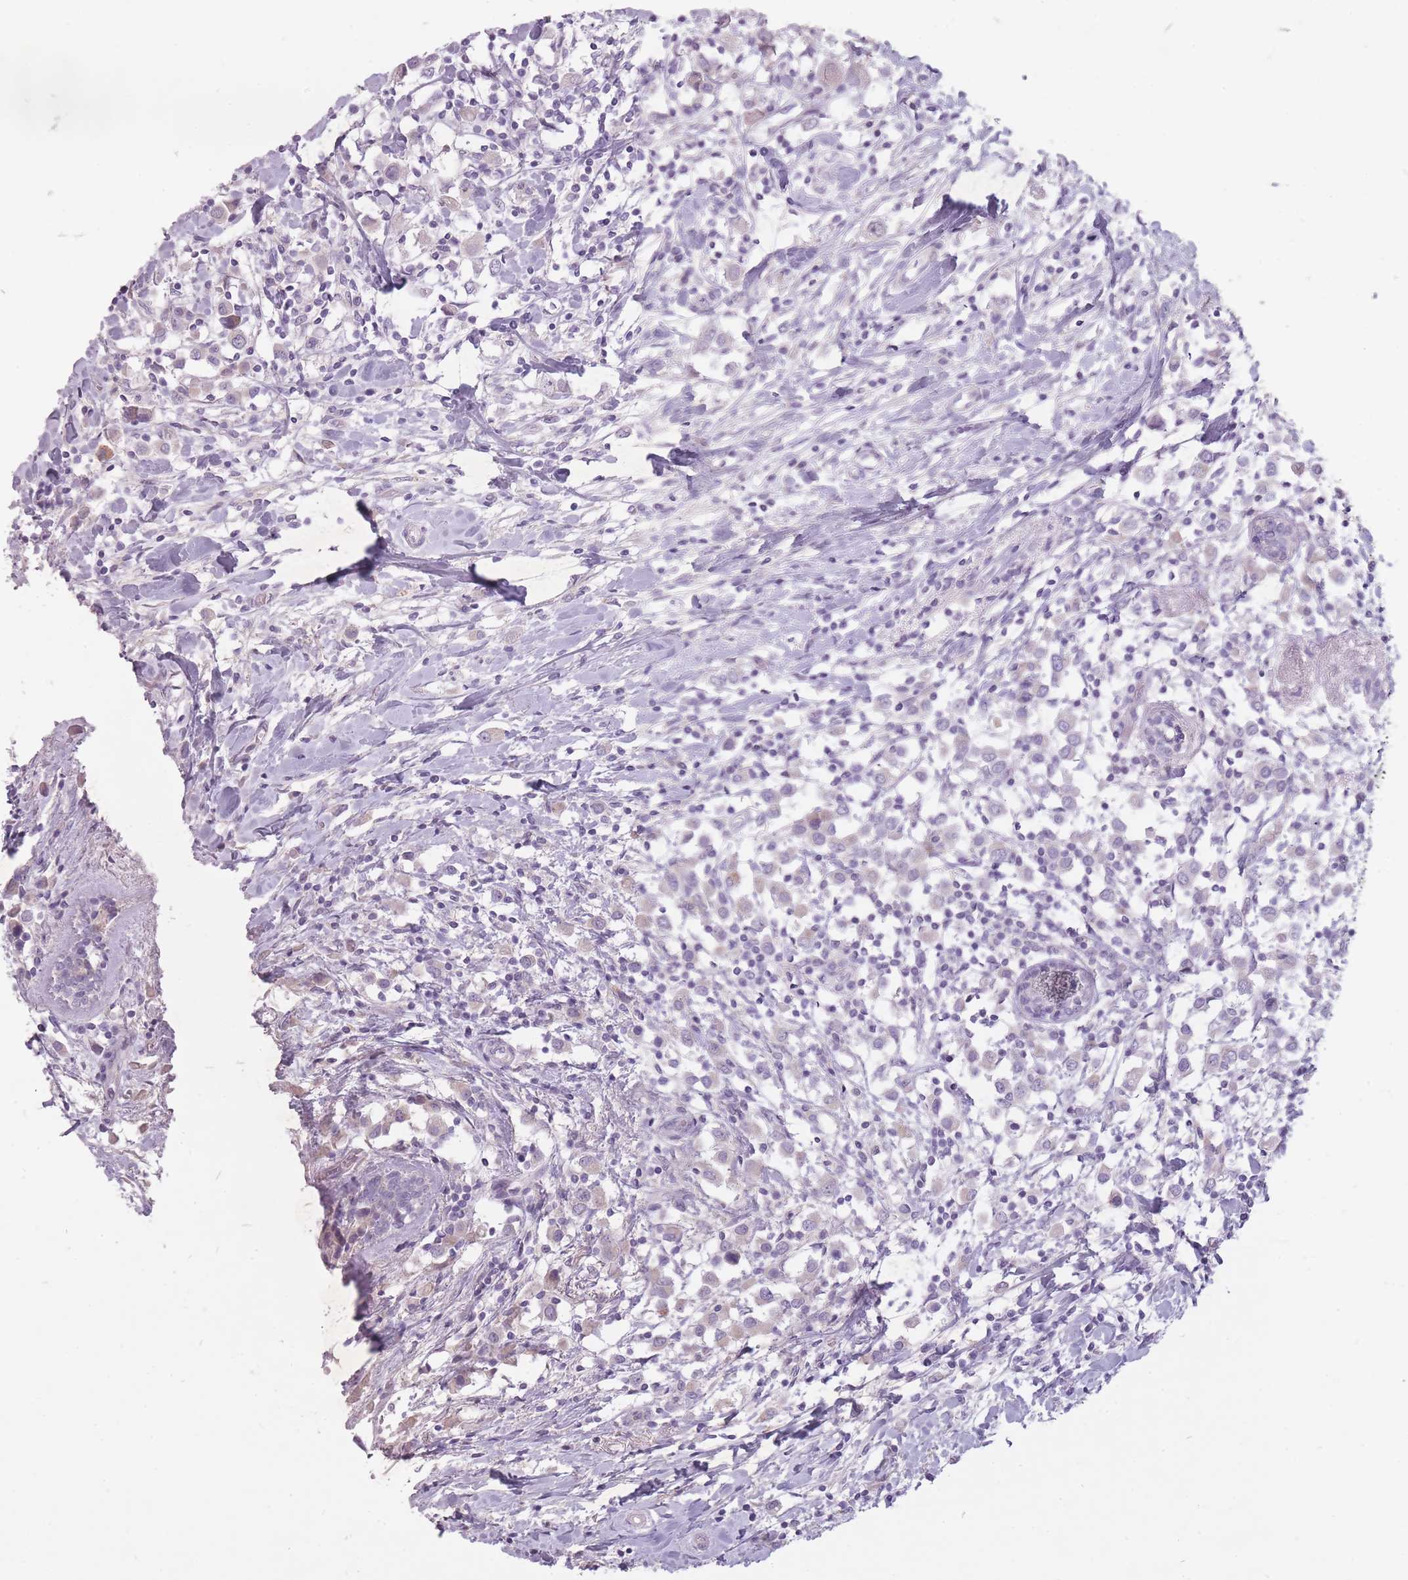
{"staining": {"intensity": "negative", "quantity": "none", "location": "none"}, "tissue": "breast cancer", "cell_type": "Tumor cells", "image_type": "cancer", "snomed": [{"axis": "morphology", "description": "Duct carcinoma"}, {"axis": "topography", "description": "Breast"}], "caption": "Tumor cells show no significant protein expression in breast intraductal carcinoma.", "gene": "FAM43B", "patient": {"sex": "female", "age": 61}}